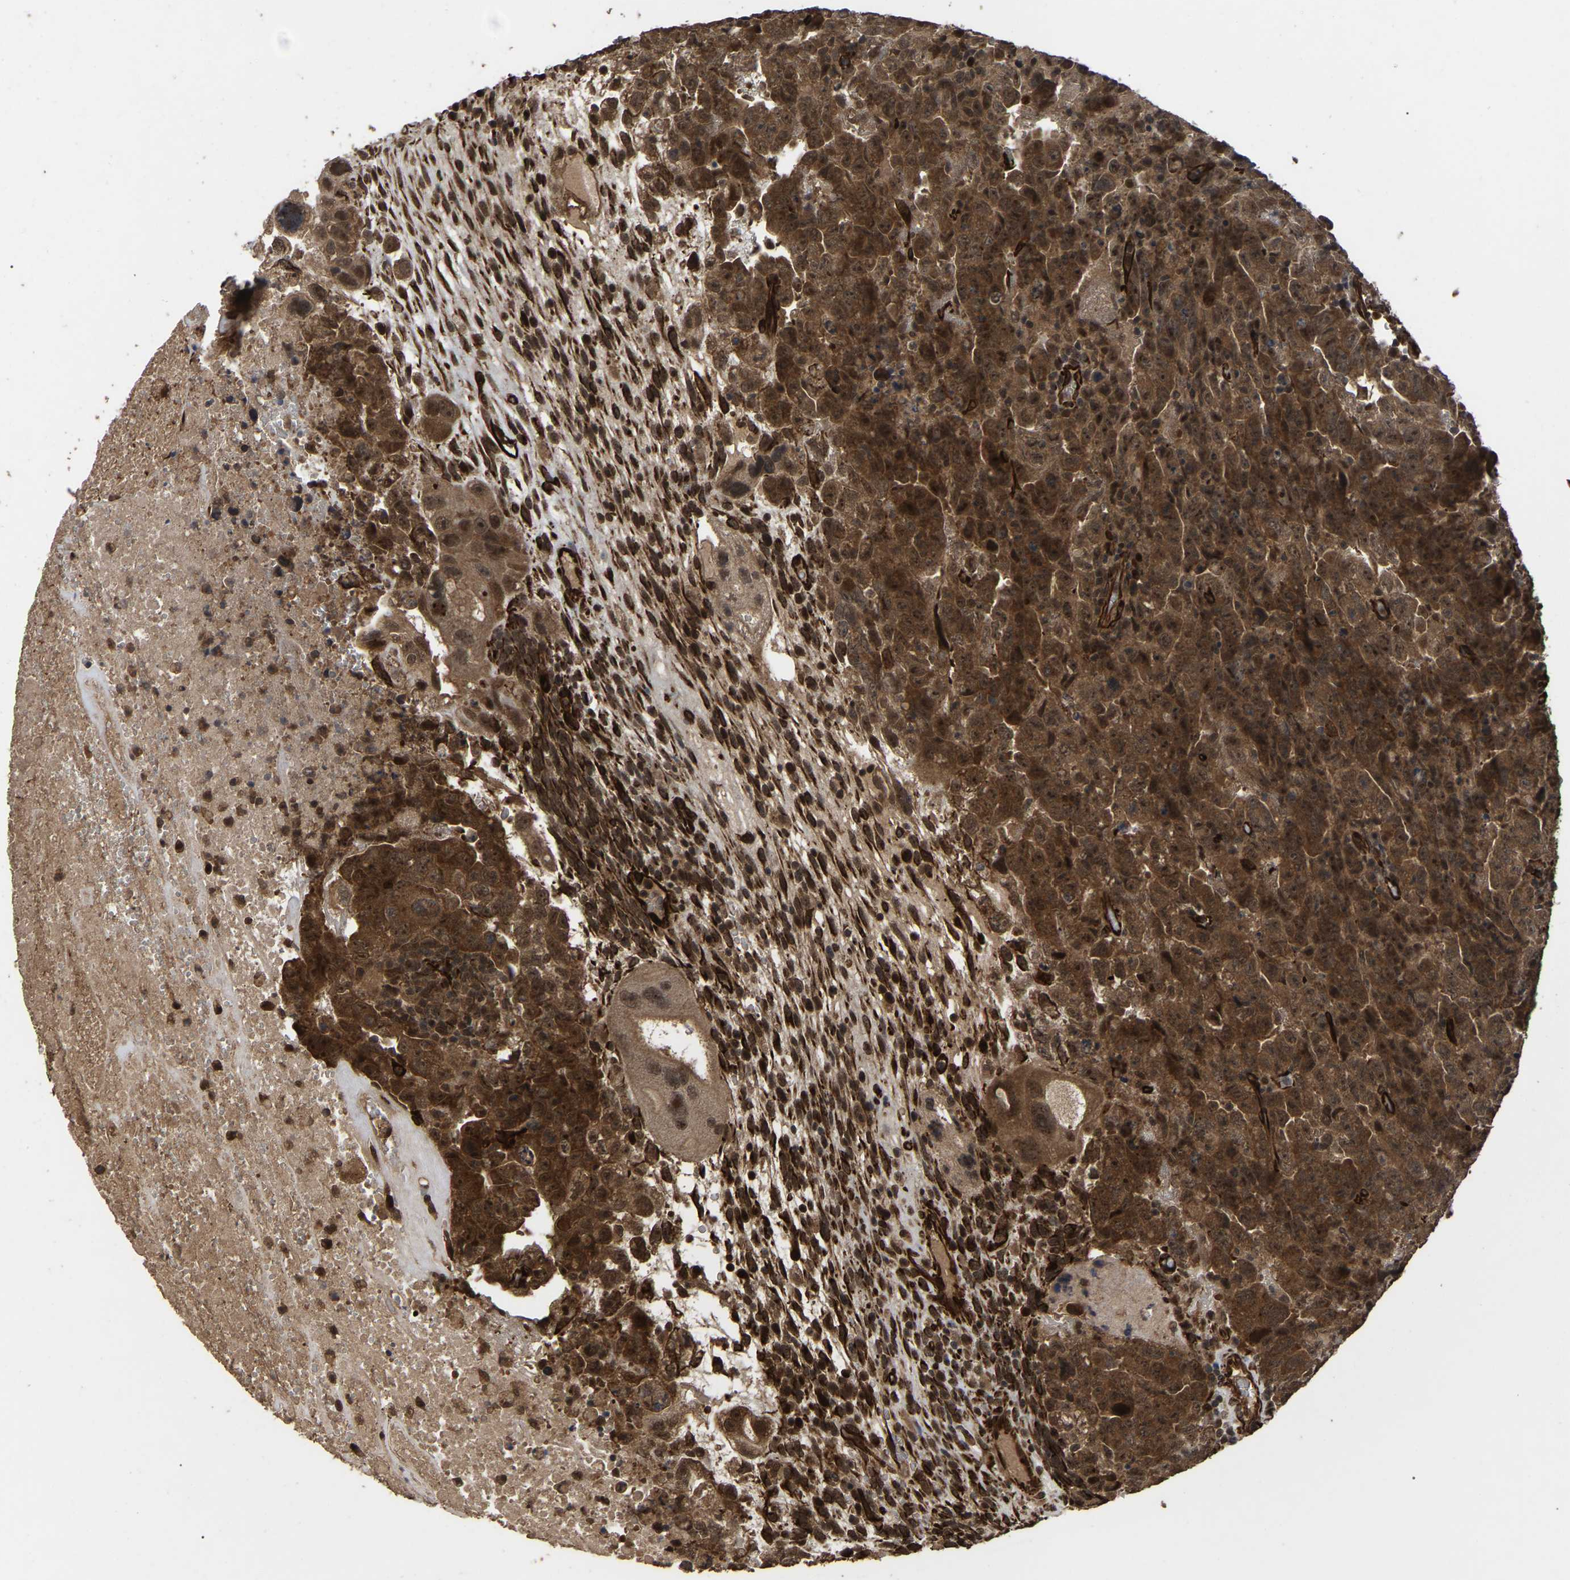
{"staining": {"intensity": "strong", "quantity": ">75%", "location": "cytoplasmic/membranous"}, "tissue": "testis cancer", "cell_type": "Tumor cells", "image_type": "cancer", "snomed": [{"axis": "morphology", "description": "Carcinoma, Embryonal, NOS"}, {"axis": "topography", "description": "Testis"}], "caption": "Protein analysis of testis cancer tissue demonstrates strong cytoplasmic/membranous positivity in about >75% of tumor cells.", "gene": "FAM161B", "patient": {"sex": "male", "age": 28}}